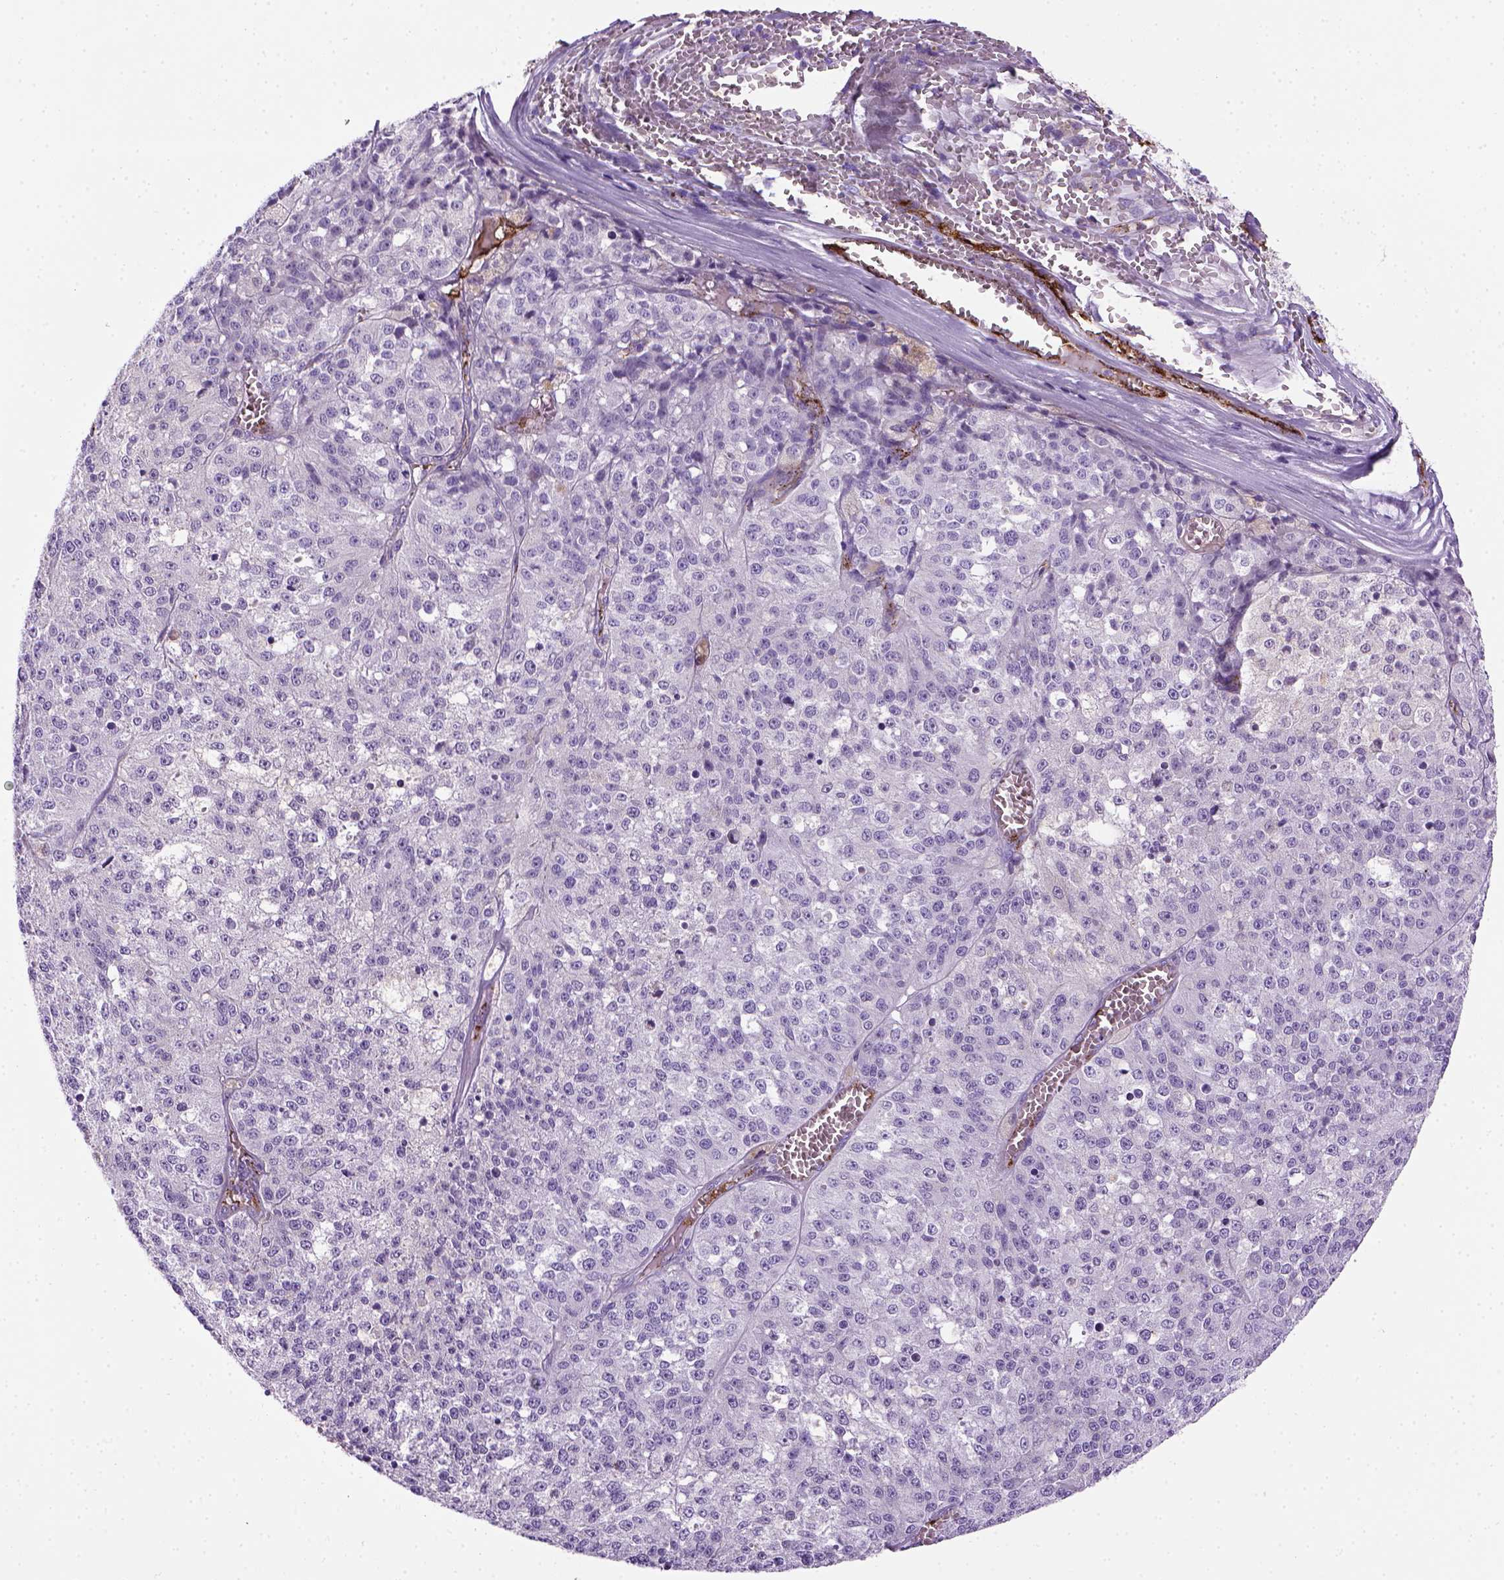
{"staining": {"intensity": "negative", "quantity": "none", "location": "none"}, "tissue": "melanoma", "cell_type": "Tumor cells", "image_type": "cancer", "snomed": [{"axis": "morphology", "description": "Malignant melanoma, Metastatic site"}, {"axis": "topography", "description": "Lymph node"}], "caption": "An immunohistochemistry photomicrograph of malignant melanoma (metastatic site) is shown. There is no staining in tumor cells of malignant melanoma (metastatic site). (Brightfield microscopy of DAB (3,3'-diaminobenzidine) immunohistochemistry at high magnification).", "gene": "VWF", "patient": {"sex": "female", "age": 64}}